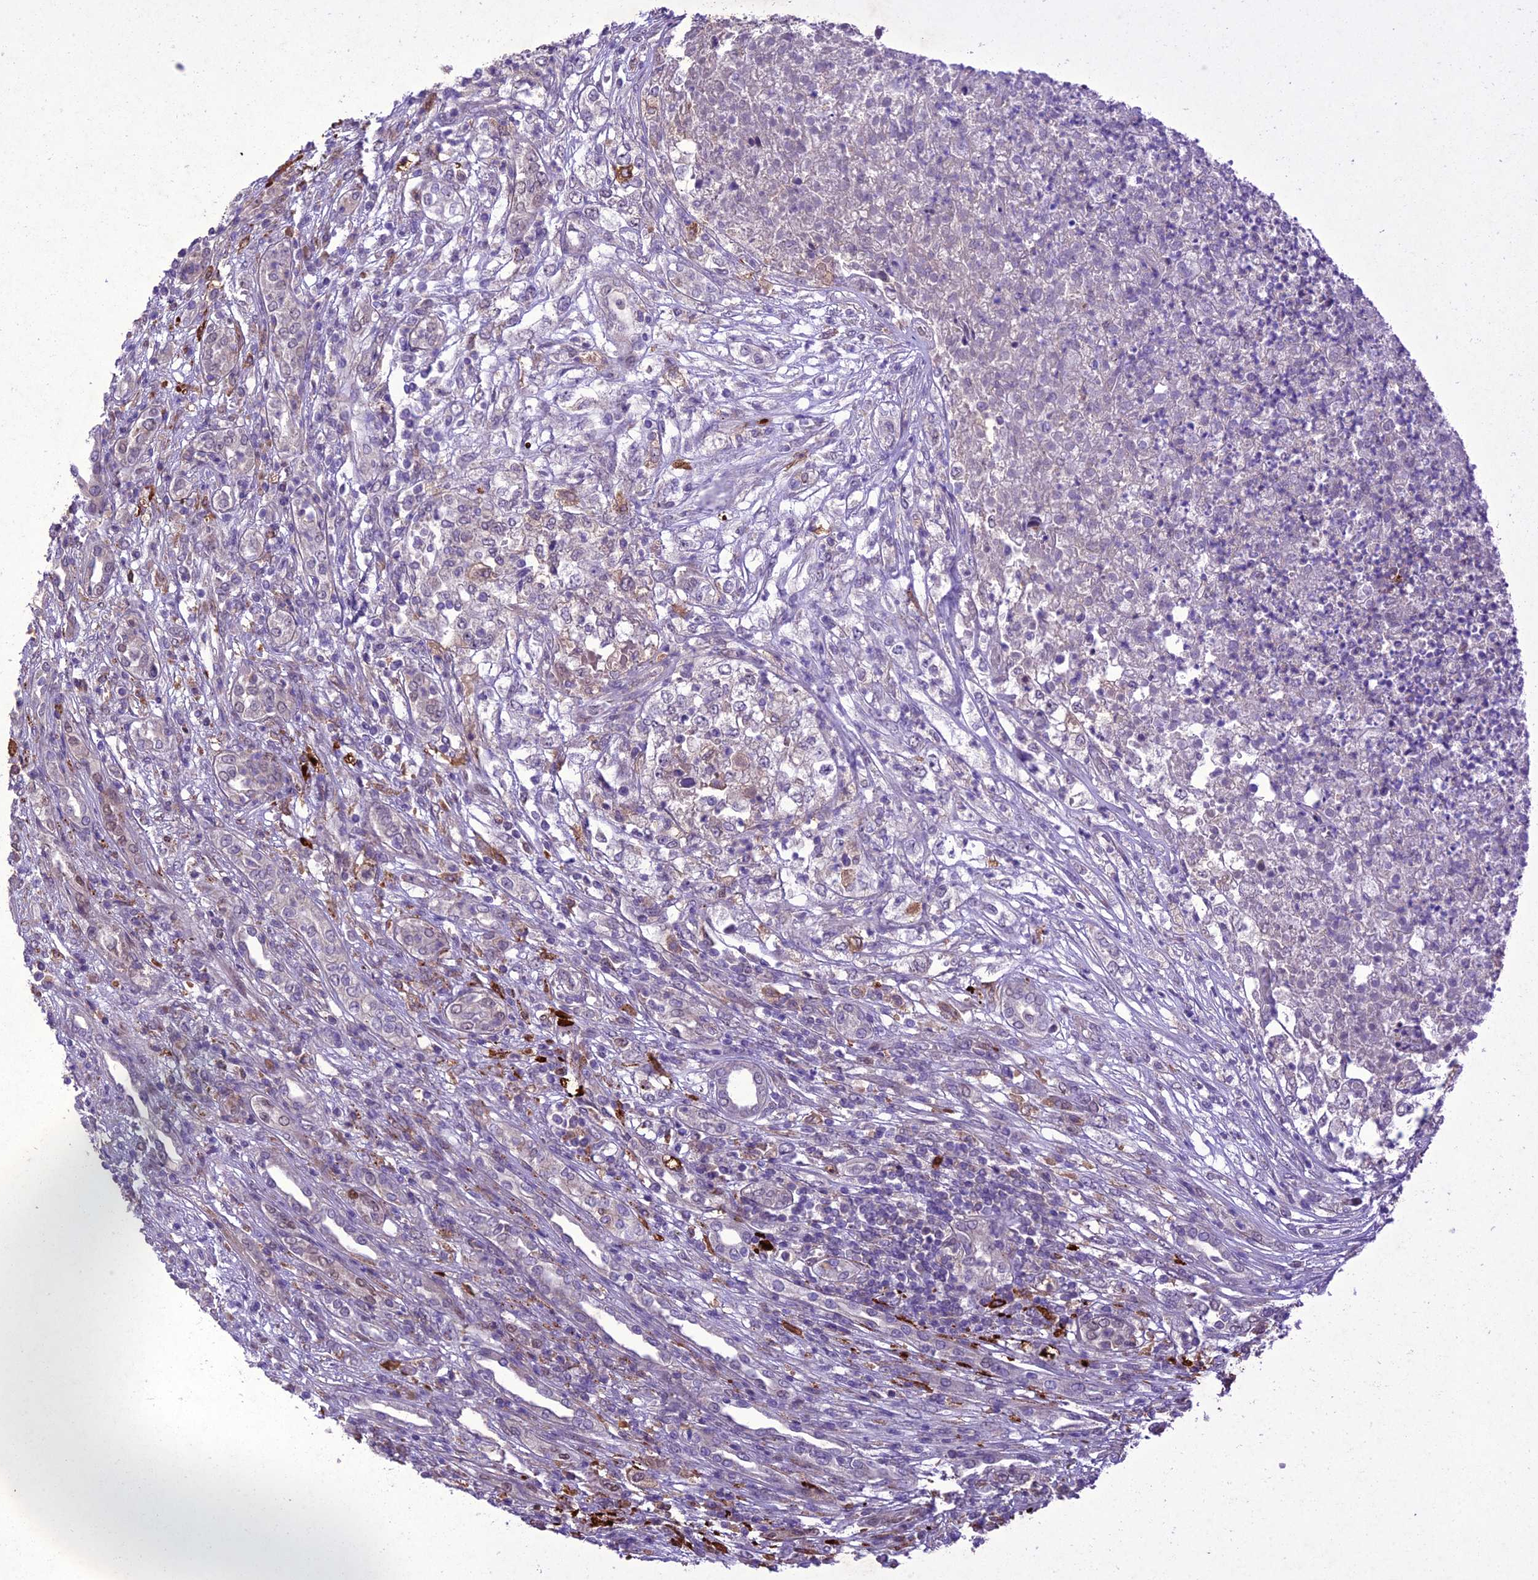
{"staining": {"intensity": "weak", "quantity": "<25%", "location": "cytoplasmic/membranous"}, "tissue": "renal cancer", "cell_type": "Tumor cells", "image_type": "cancer", "snomed": [{"axis": "morphology", "description": "Adenocarcinoma, NOS"}, {"axis": "topography", "description": "Kidney"}], "caption": "Immunohistochemistry photomicrograph of neoplastic tissue: human renal cancer stained with DAB reveals no significant protein positivity in tumor cells.", "gene": "ANKRD52", "patient": {"sex": "female", "age": 54}}